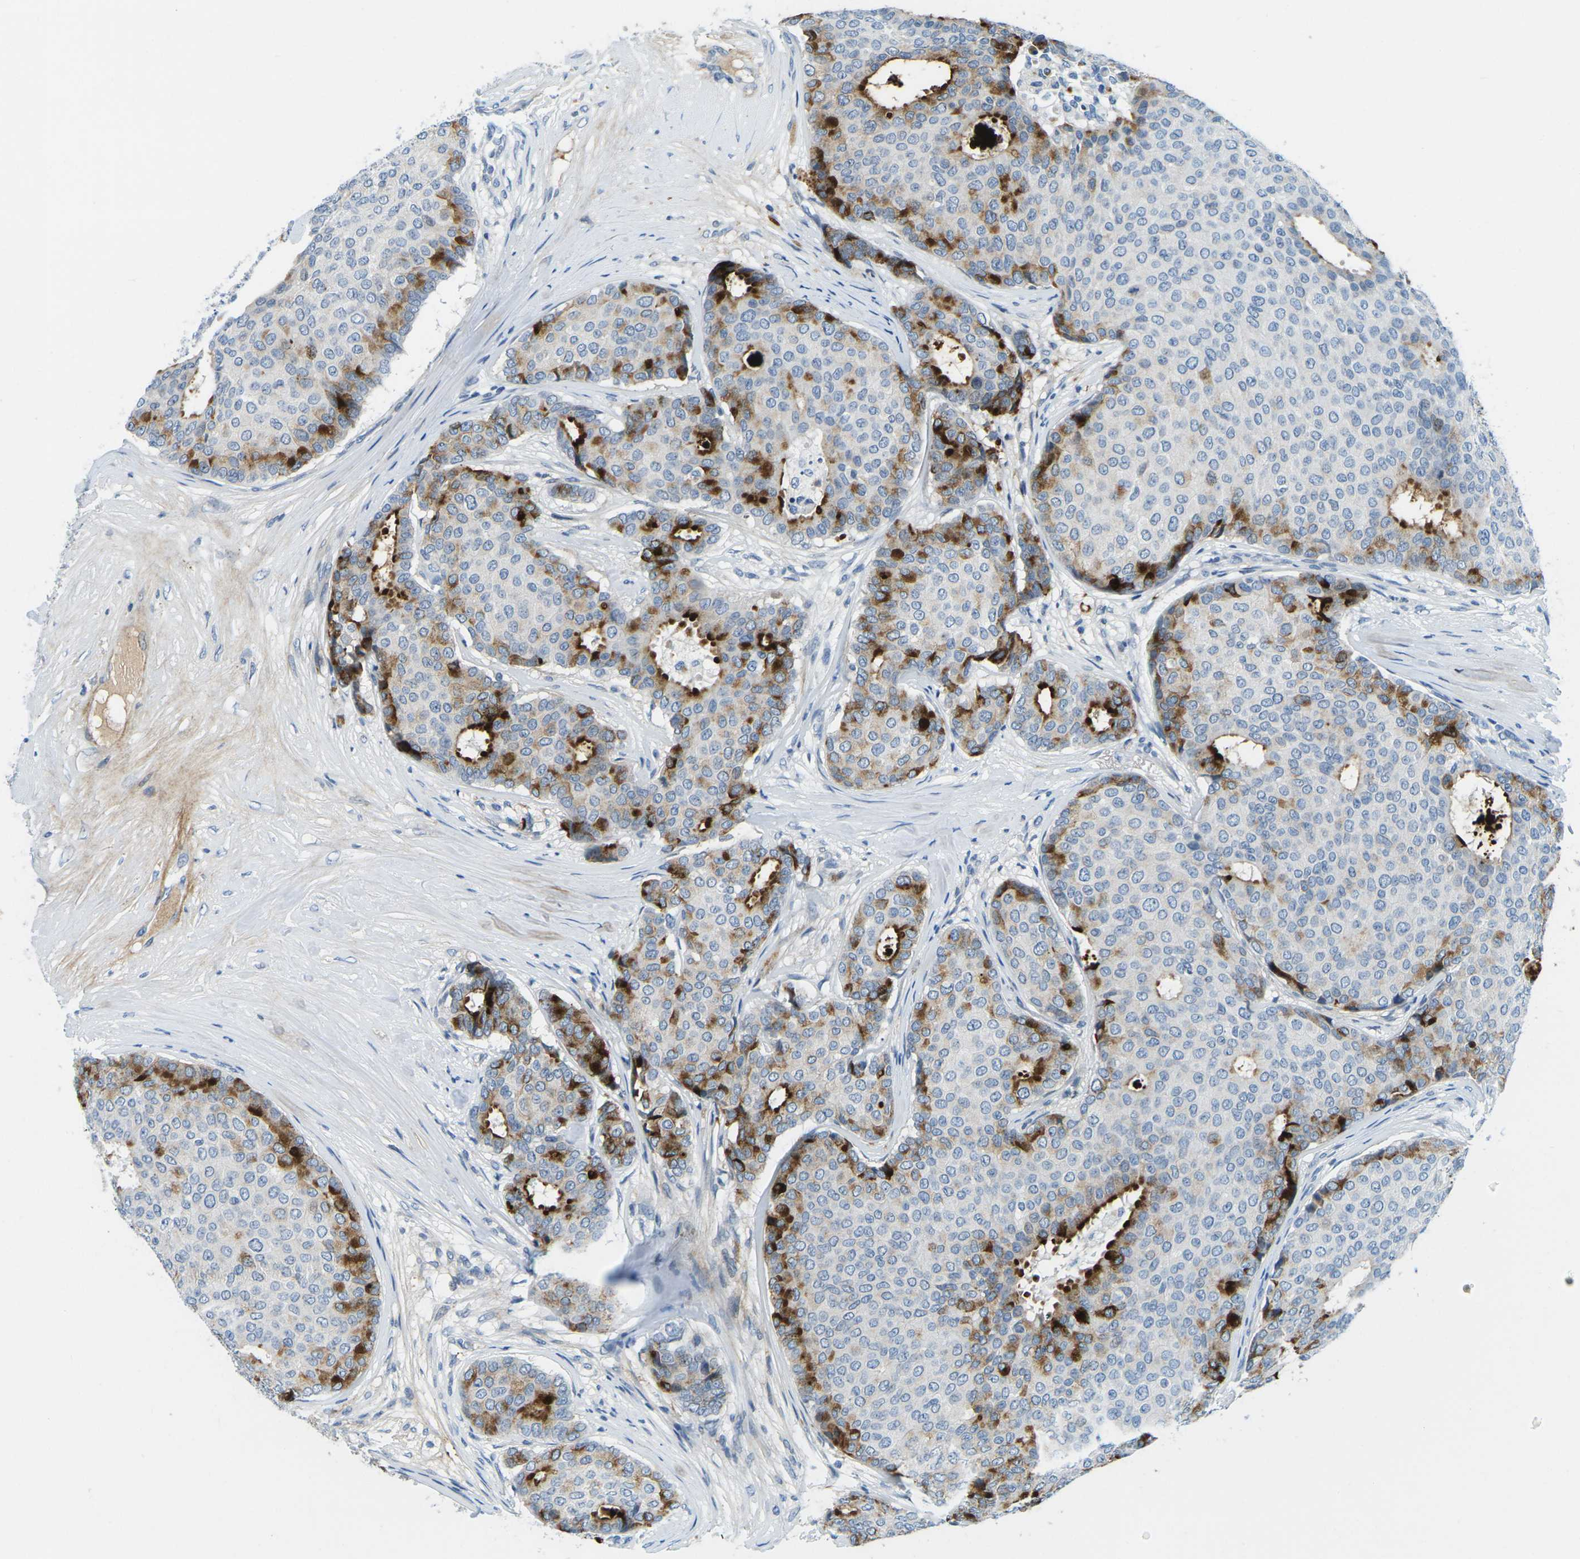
{"staining": {"intensity": "strong", "quantity": "<25%", "location": "cytoplasmic/membranous"}, "tissue": "breast cancer", "cell_type": "Tumor cells", "image_type": "cancer", "snomed": [{"axis": "morphology", "description": "Duct carcinoma"}, {"axis": "topography", "description": "Breast"}], "caption": "This is a histology image of immunohistochemistry staining of breast cancer (invasive ductal carcinoma), which shows strong positivity in the cytoplasmic/membranous of tumor cells.", "gene": "CFB", "patient": {"sex": "female", "age": 75}}